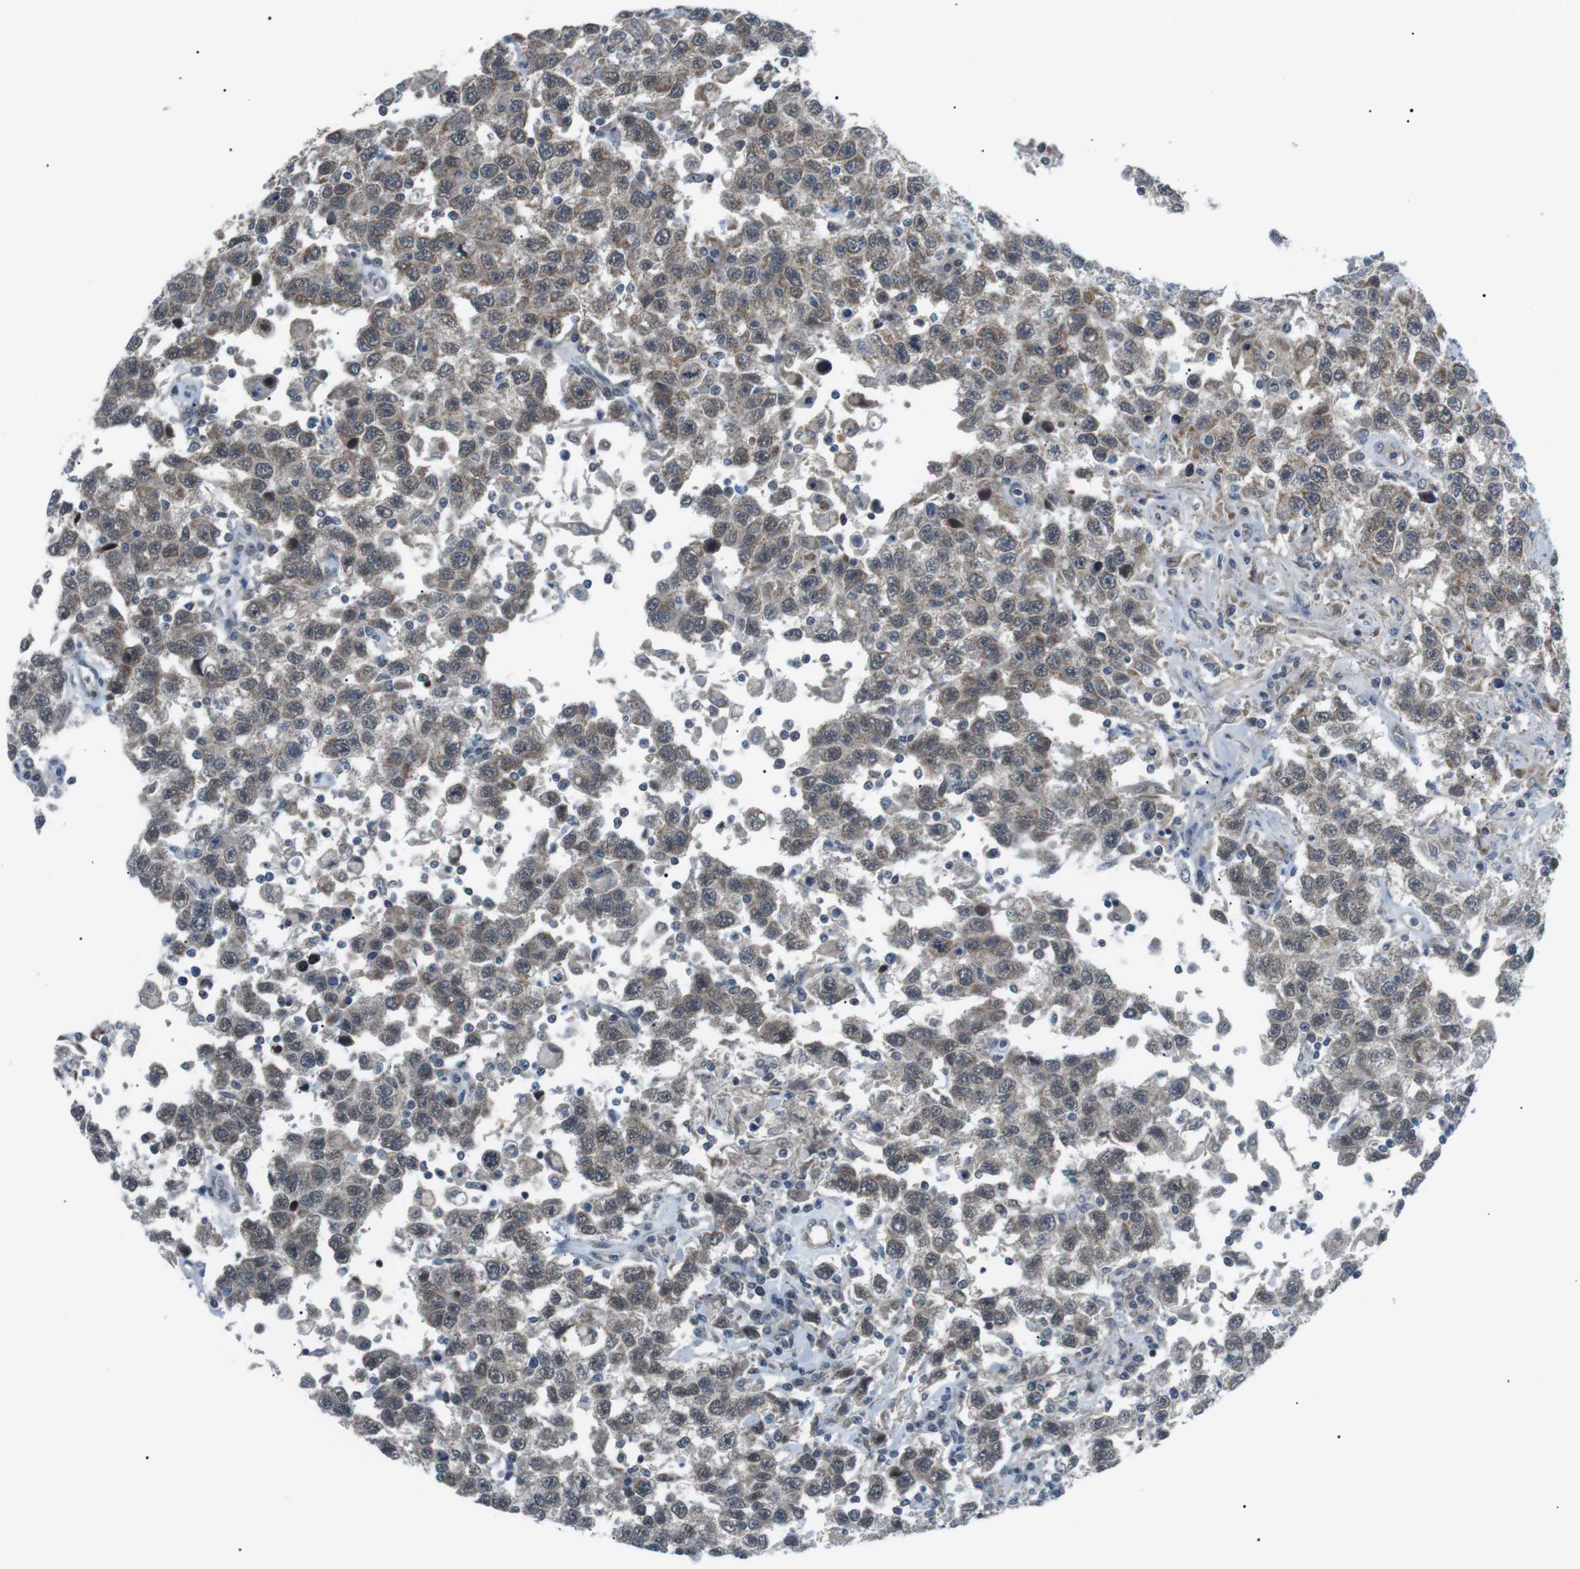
{"staining": {"intensity": "weak", "quantity": ">75%", "location": "cytoplasmic/membranous"}, "tissue": "testis cancer", "cell_type": "Tumor cells", "image_type": "cancer", "snomed": [{"axis": "morphology", "description": "Seminoma, NOS"}, {"axis": "topography", "description": "Testis"}], "caption": "Immunohistochemistry (IHC) of human testis cancer (seminoma) reveals low levels of weak cytoplasmic/membranous expression in about >75% of tumor cells.", "gene": "ARID5B", "patient": {"sex": "male", "age": 41}}